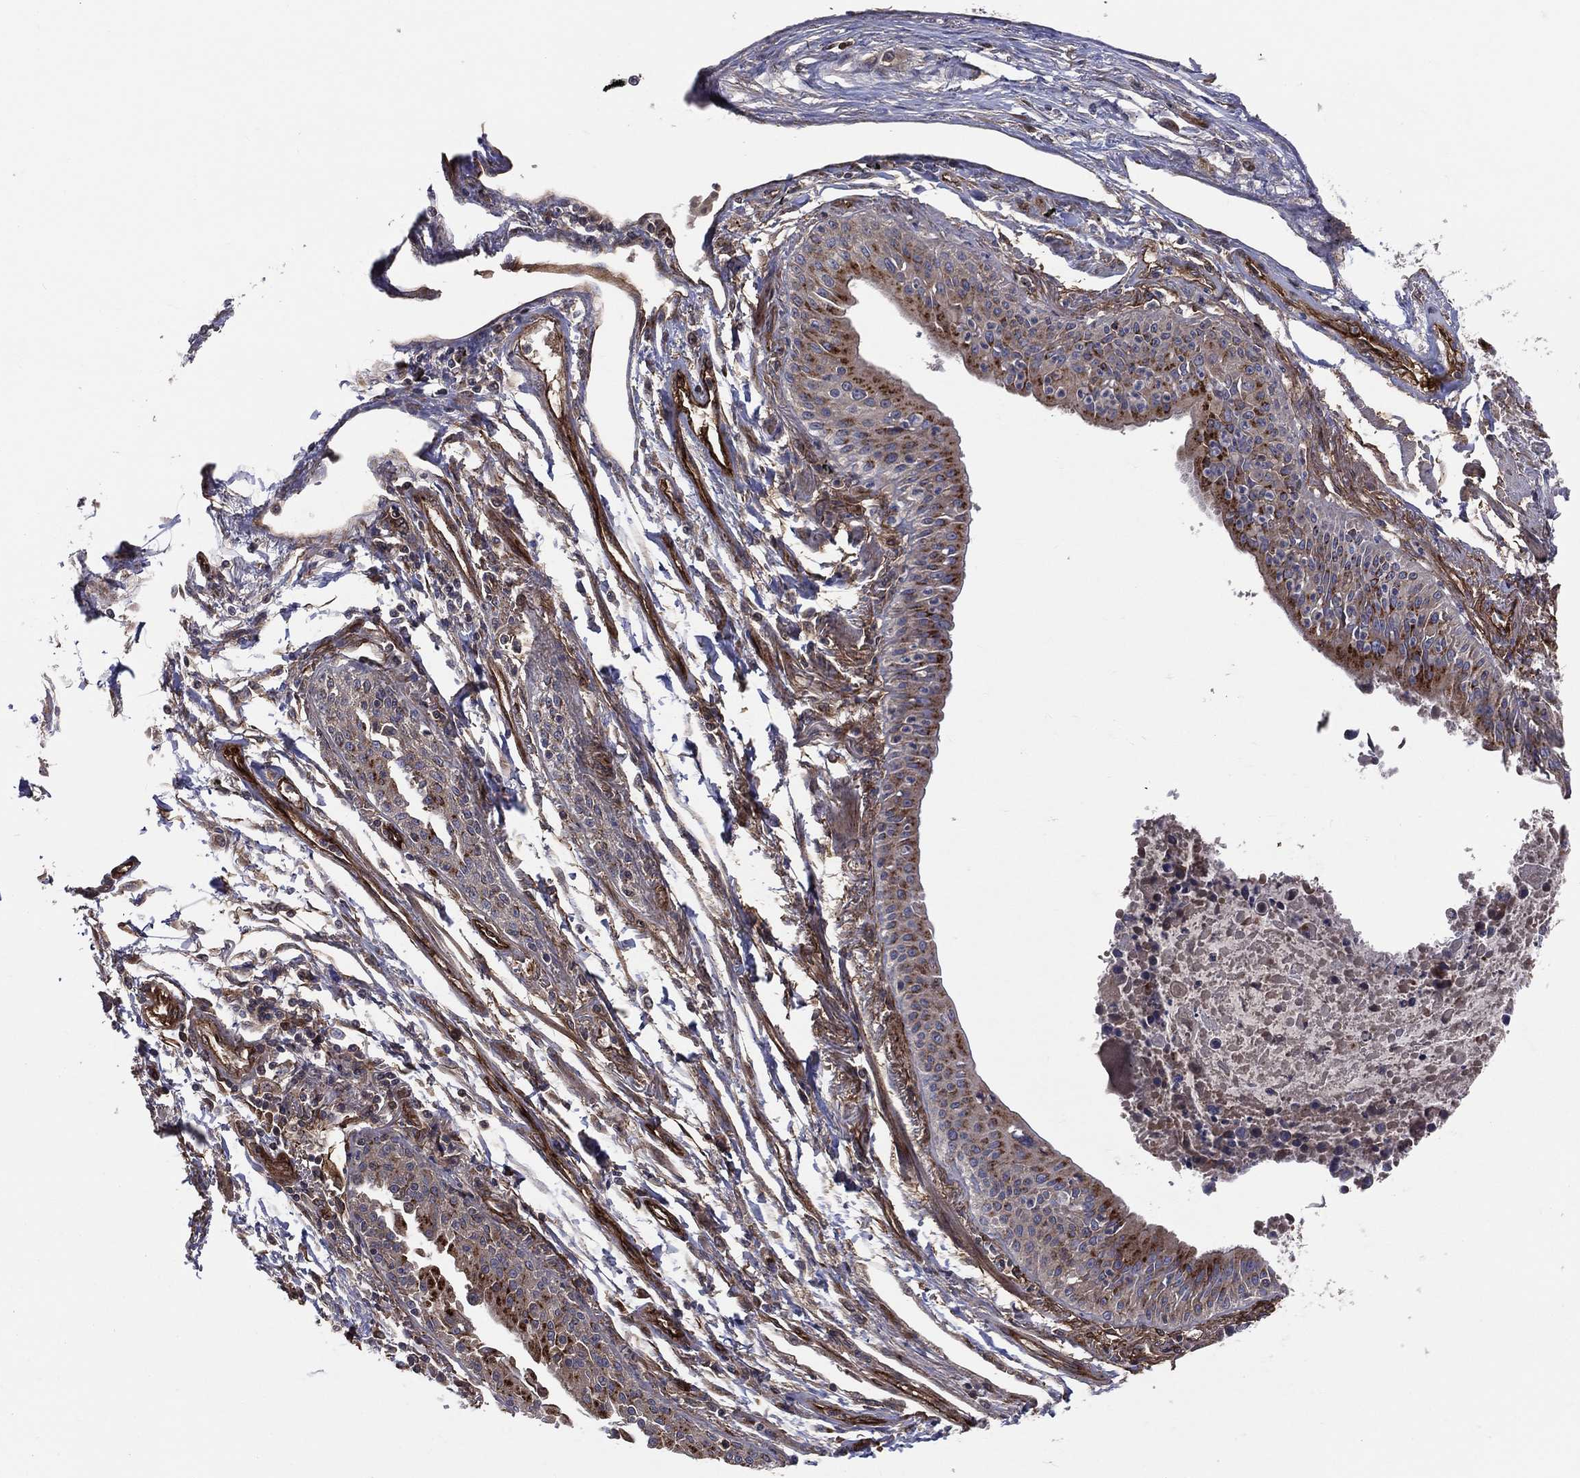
{"staining": {"intensity": "moderate", "quantity": "25%-75%", "location": "cytoplasmic/membranous"}, "tissue": "lung cancer", "cell_type": "Tumor cells", "image_type": "cancer", "snomed": [{"axis": "morphology", "description": "Squamous cell carcinoma, NOS"}, {"axis": "topography", "description": "Lung"}], "caption": "Protein expression by immunohistochemistry shows moderate cytoplasmic/membranous positivity in about 25%-75% of tumor cells in lung squamous cell carcinoma.", "gene": "ENTPD1", "patient": {"sex": "male", "age": 73}}